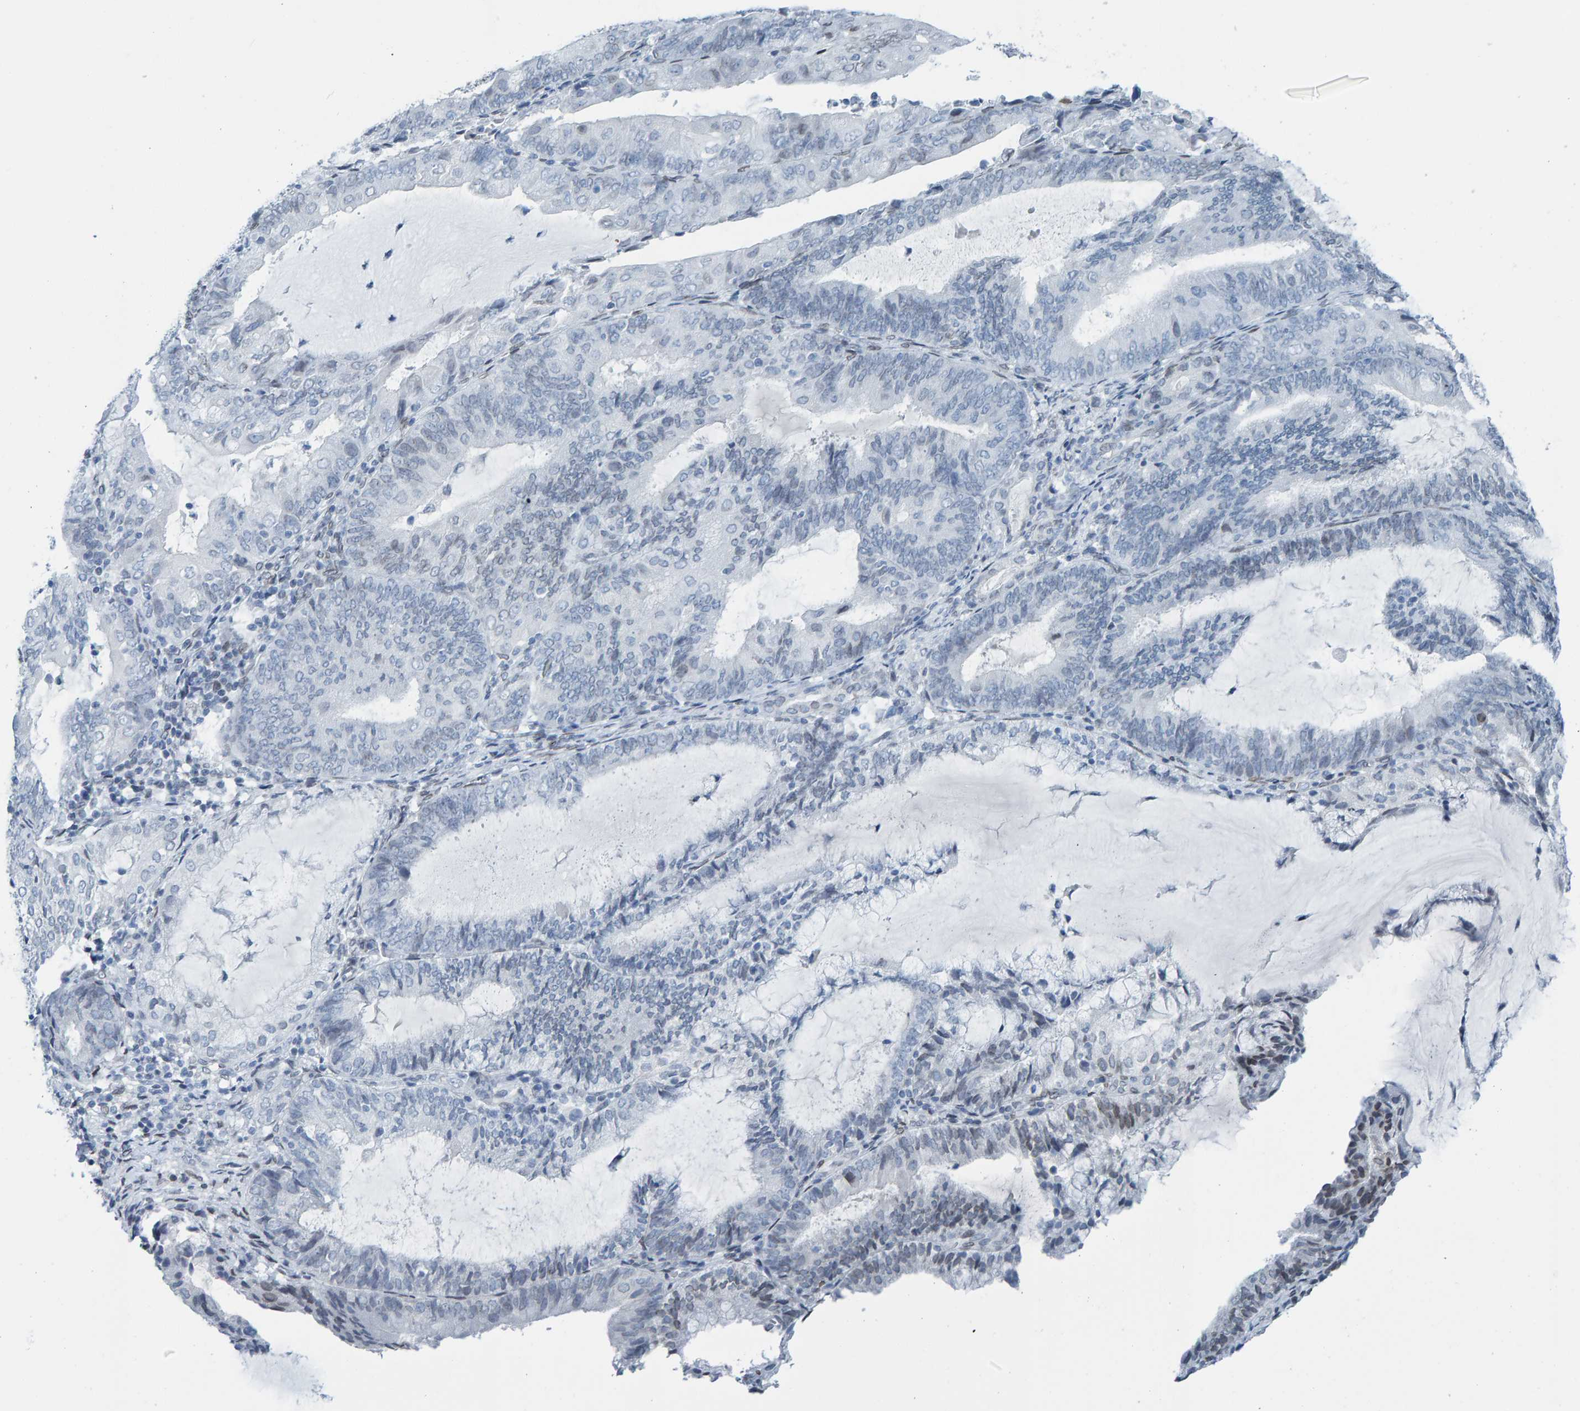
{"staining": {"intensity": "negative", "quantity": "none", "location": "none"}, "tissue": "endometrial cancer", "cell_type": "Tumor cells", "image_type": "cancer", "snomed": [{"axis": "morphology", "description": "Adenocarcinoma, NOS"}, {"axis": "topography", "description": "Endometrium"}], "caption": "This image is of adenocarcinoma (endometrial) stained with immunohistochemistry (IHC) to label a protein in brown with the nuclei are counter-stained blue. There is no positivity in tumor cells.", "gene": "LMNB2", "patient": {"sex": "female", "age": 81}}